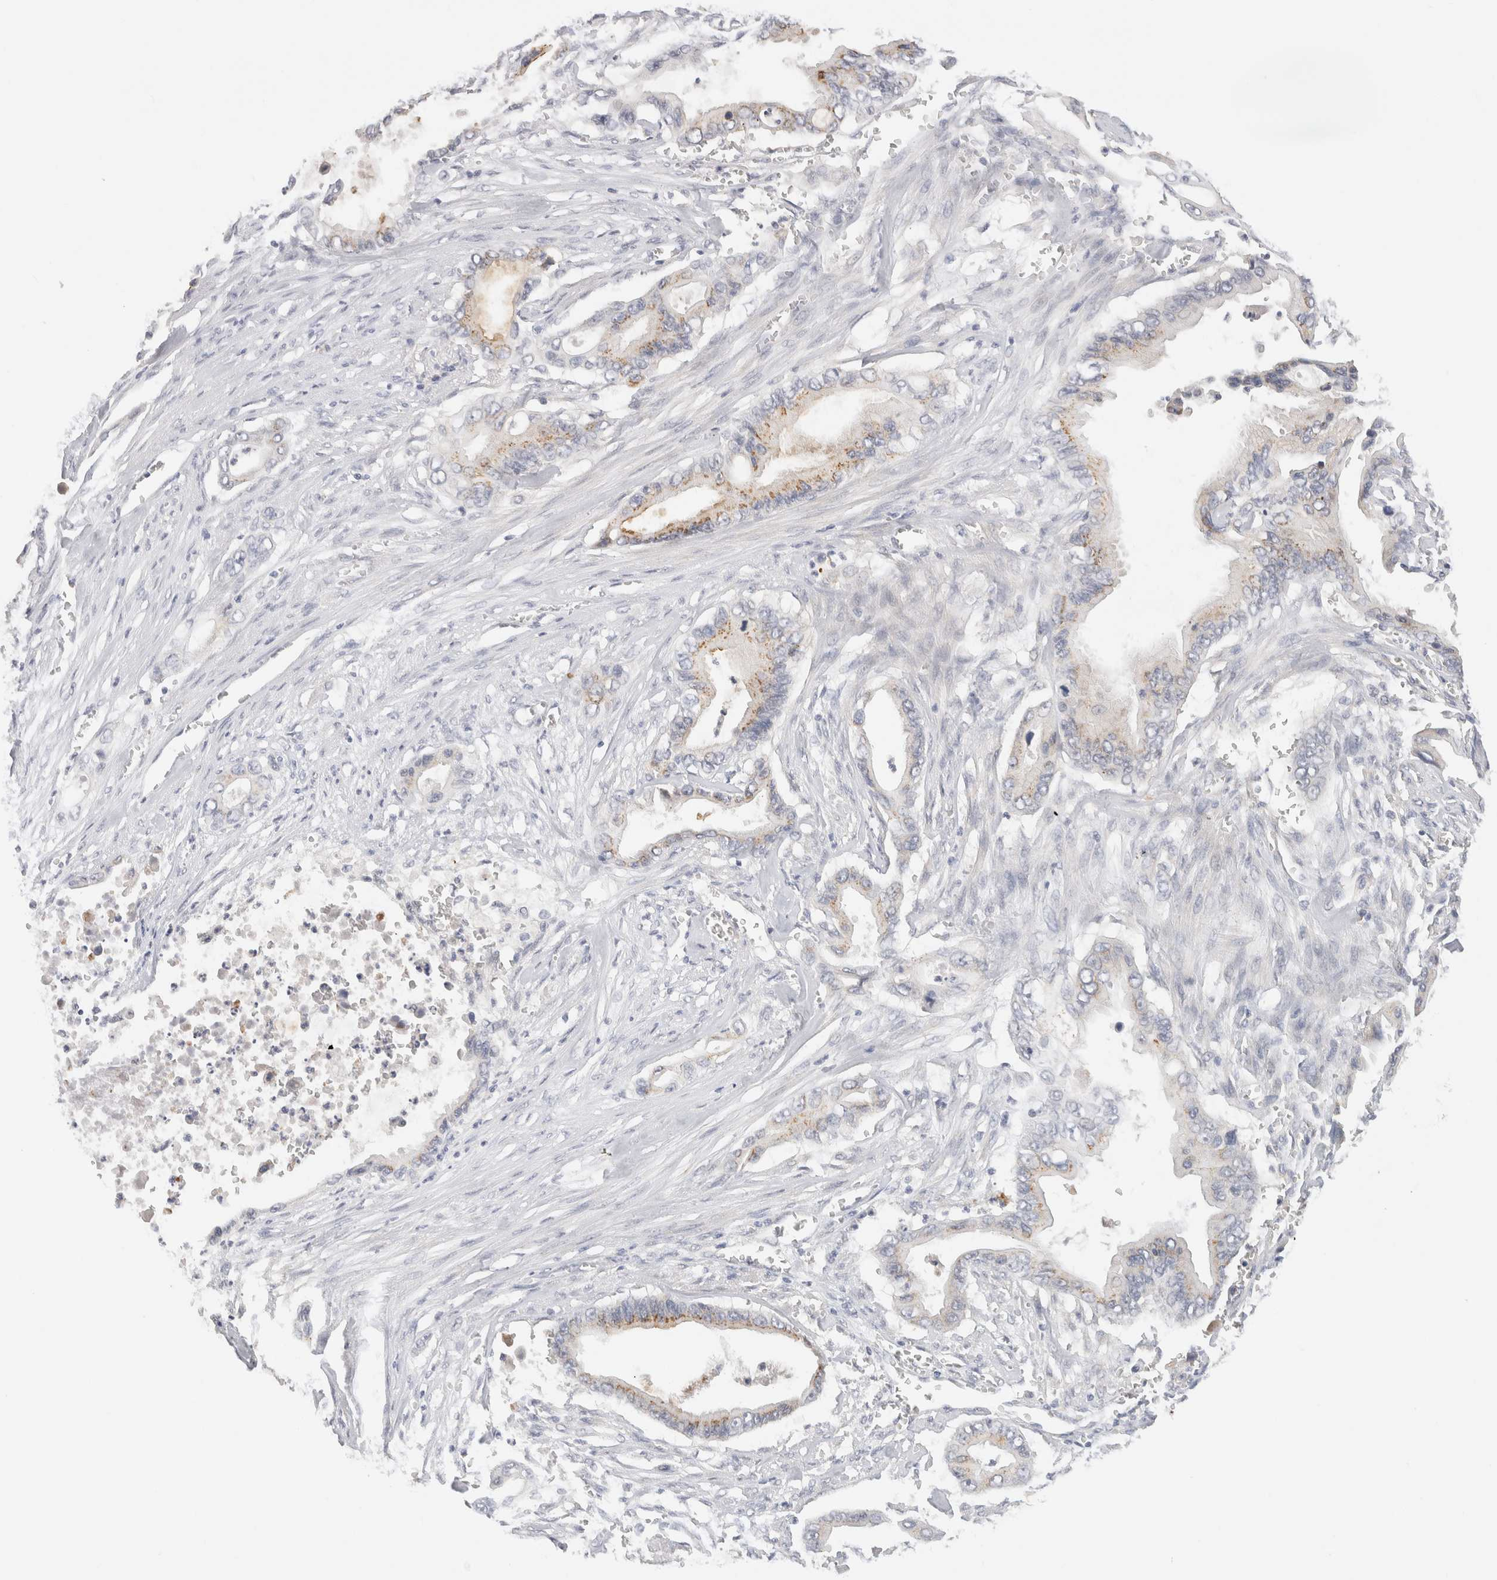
{"staining": {"intensity": "moderate", "quantity": "<25%", "location": "cytoplasmic/membranous"}, "tissue": "pancreatic cancer", "cell_type": "Tumor cells", "image_type": "cancer", "snomed": [{"axis": "morphology", "description": "Adenocarcinoma, NOS"}, {"axis": "topography", "description": "Pancreas"}], "caption": "This micrograph shows IHC staining of human pancreatic cancer (adenocarcinoma), with low moderate cytoplasmic/membranous staining in approximately <25% of tumor cells.", "gene": "CHRM4", "patient": {"sex": "male", "age": 59}}